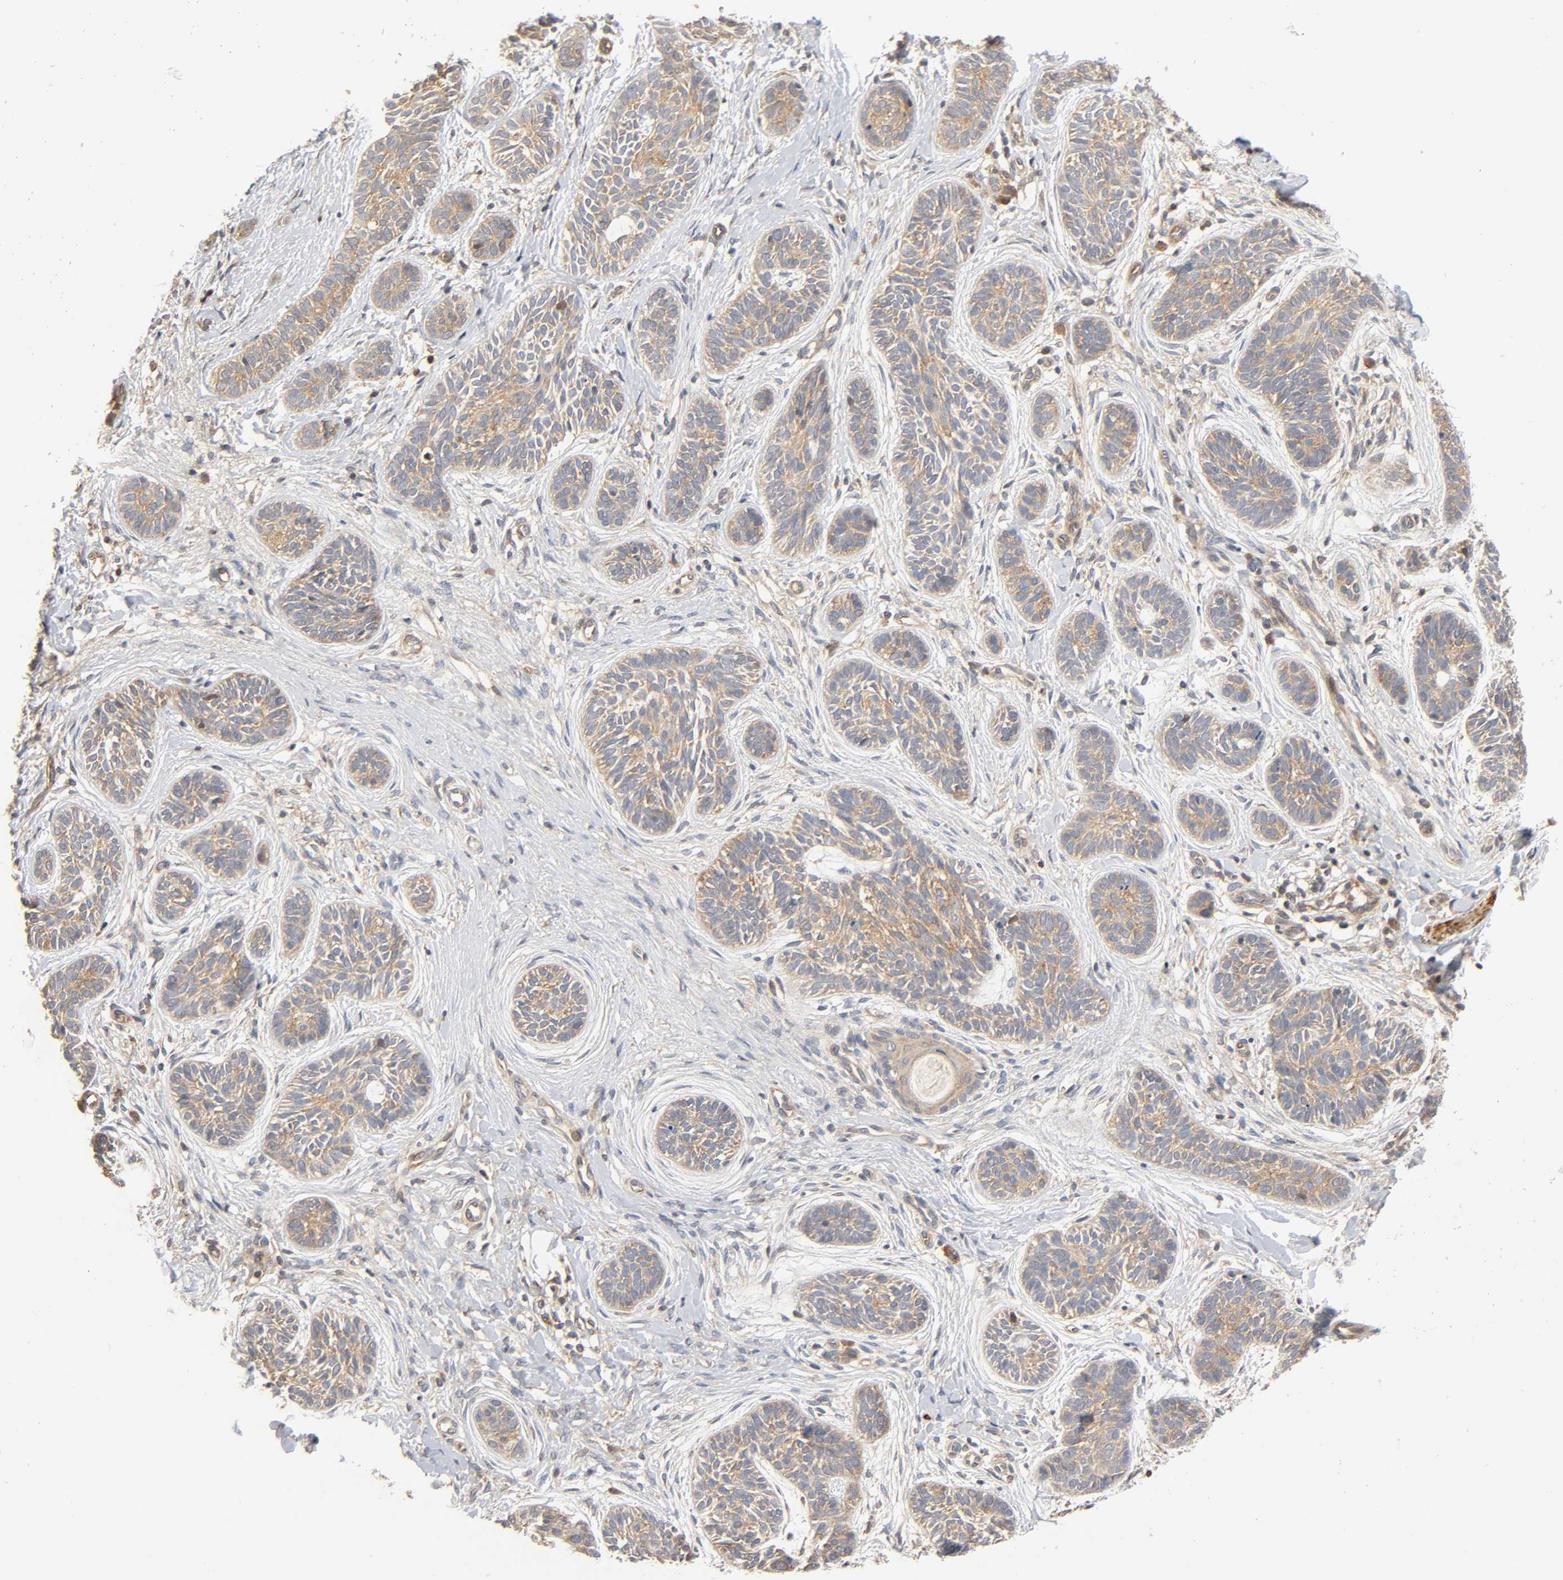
{"staining": {"intensity": "moderate", "quantity": ">75%", "location": "cytoplasmic/membranous"}, "tissue": "skin cancer", "cell_type": "Tumor cells", "image_type": "cancer", "snomed": [{"axis": "morphology", "description": "Normal tissue, NOS"}, {"axis": "morphology", "description": "Basal cell carcinoma"}, {"axis": "topography", "description": "Skin"}], "caption": "This is a micrograph of IHC staining of skin cancer, which shows moderate expression in the cytoplasmic/membranous of tumor cells.", "gene": "NEMF", "patient": {"sex": "male", "age": 63}}